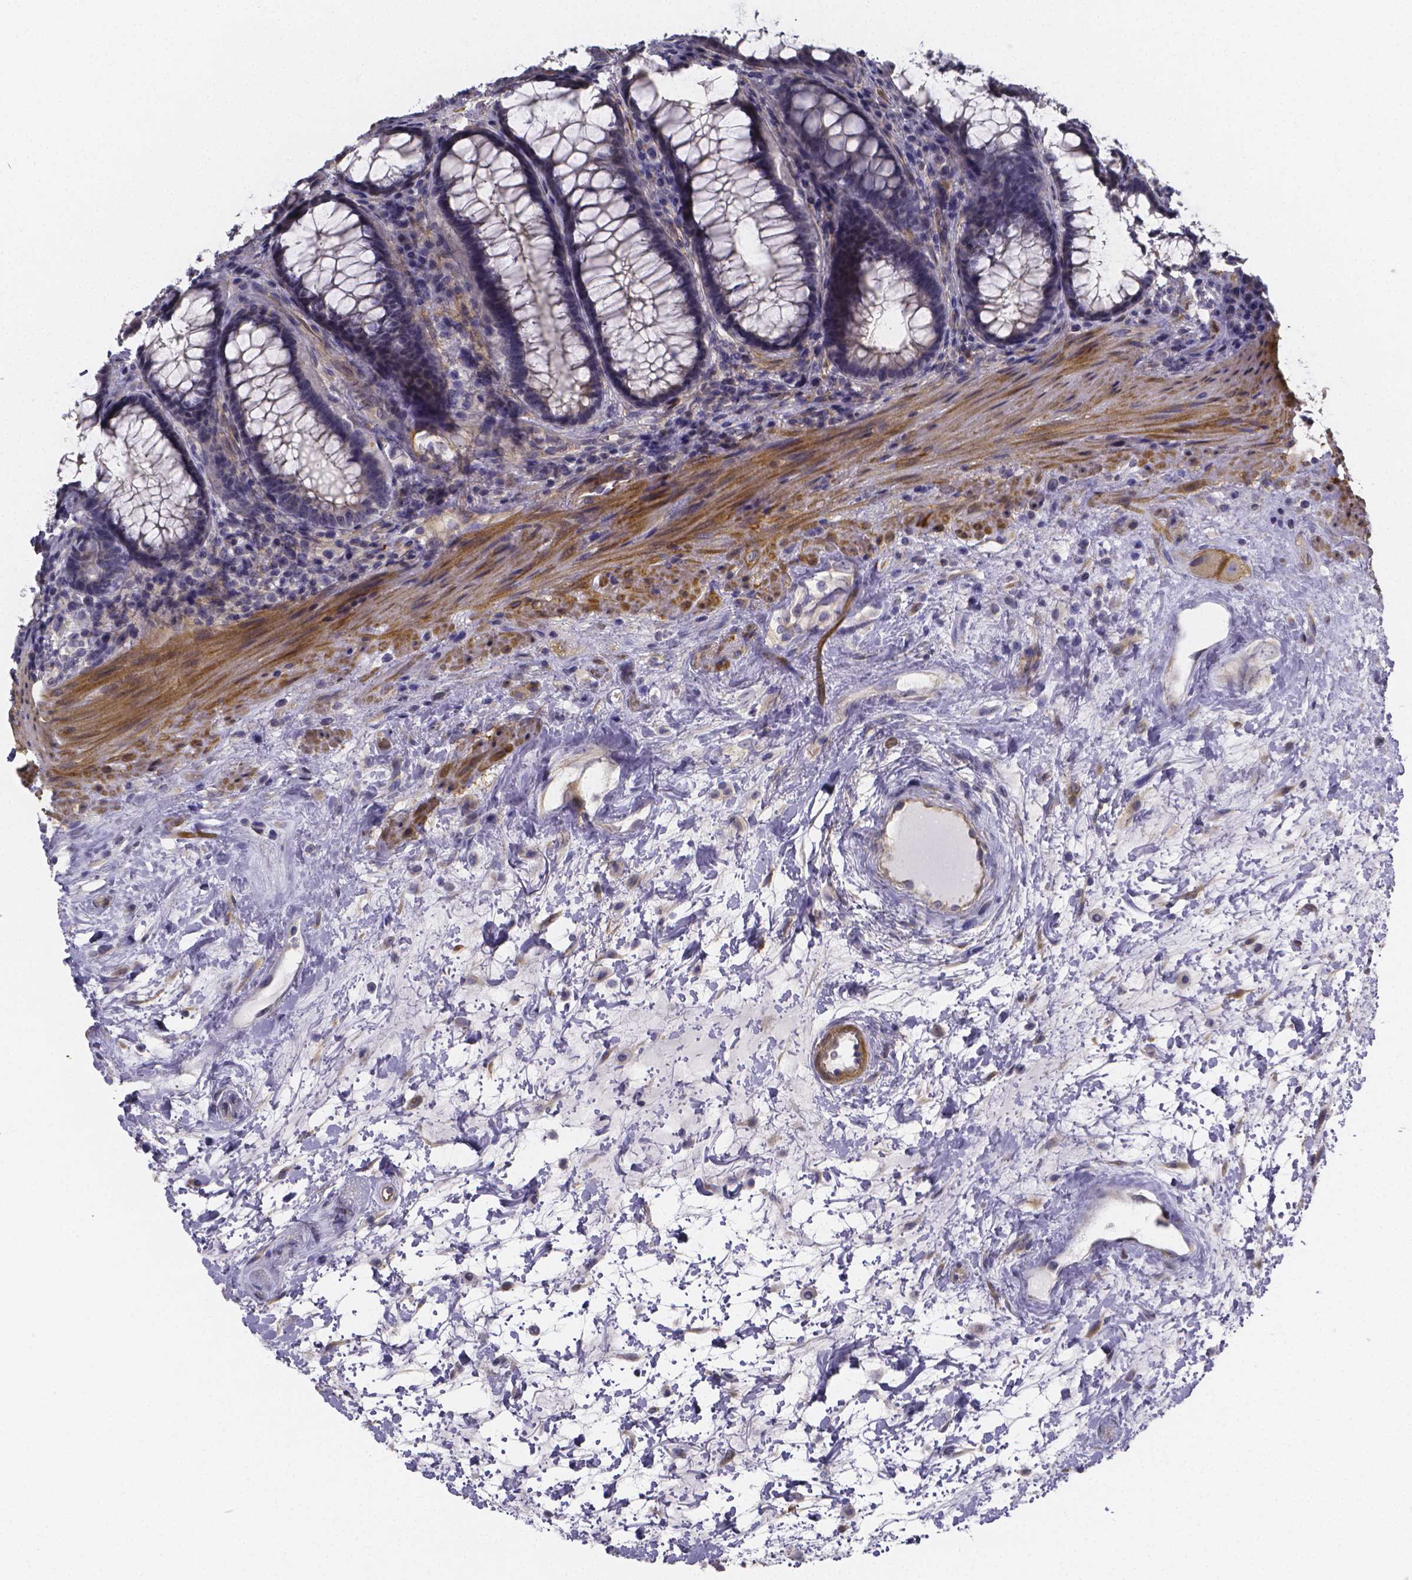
{"staining": {"intensity": "negative", "quantity": "none", "location": "none"}, "tissue": "rectum", "cell_type": "Glandular cells", "image_type": "normal", "snomed": [{"axis": "morphology", "description": "Normal tissue, NOS"}, {"axis": "topography", "description": "Rectum"}], "caption": "IHC of normal human rectum demonstrates no positivity in glandular cells.", "gene": "RERG", "patient": {"sex": "male", "age": 72}}